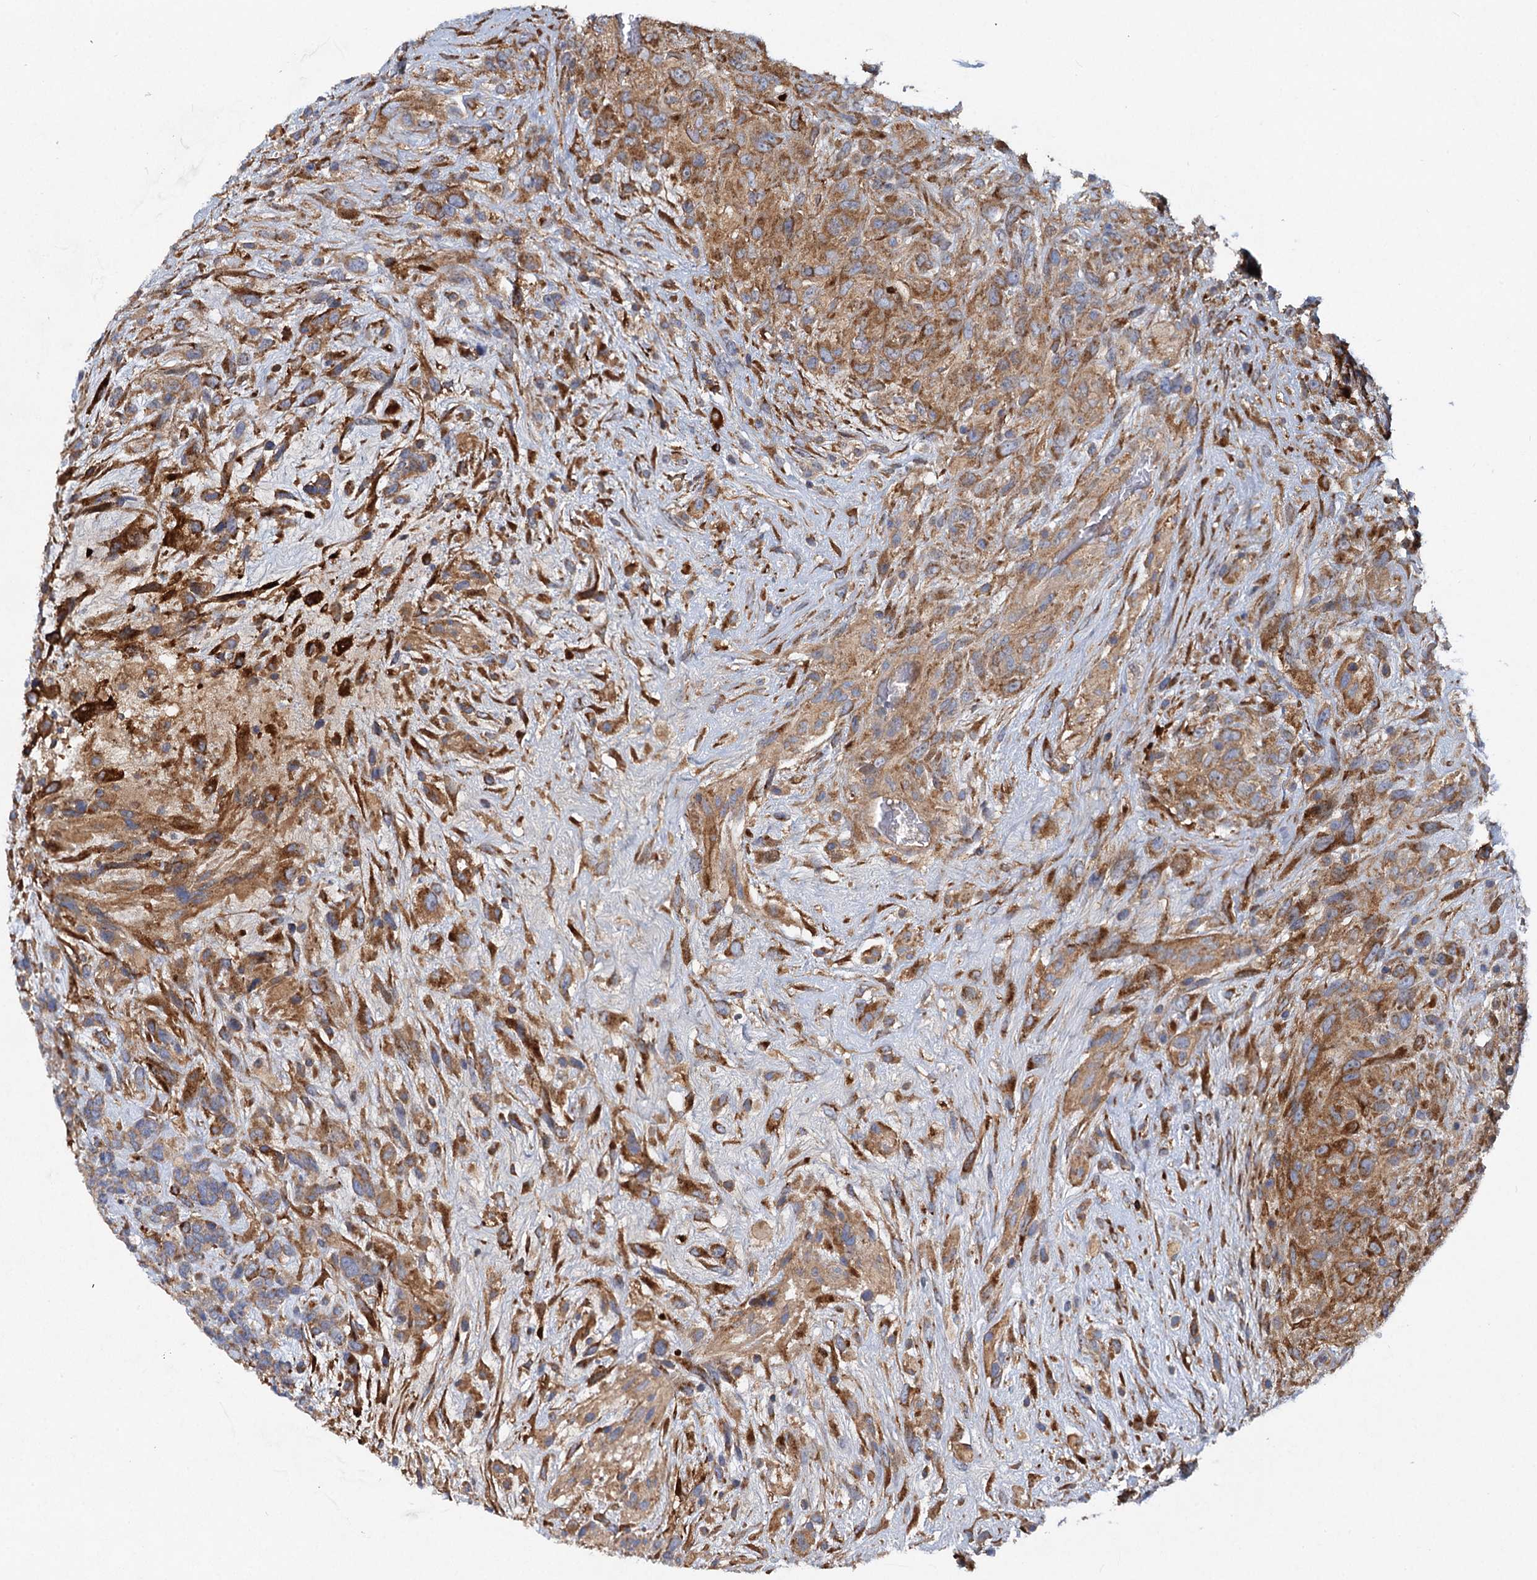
{"staining": {"intensity": "moderate", "quantity": ">75%", "location": "cytoplasmic/membranous"}, "tissue": "glioma", "cell_type": "Tumor cells", "image_type": "cancer", "snomed": [{"axis": "morphology", "description": "Glioma, malignant, High grade"}, {"axis": "topography", "description": "Brain"}], "caption": "High-grade glioma (malignant) was stained to show a protein in brown. There is medium levels of moderate cytoplasmic/membranous positivity in about >75% of tumor cells. The staining was performed using DAB (3,3'-diaminobenzidine), with brown indicating positive protein expression. Nuclei are stained blue with hematoxylin.", "gene": "ALKBH7", "patient": {"sex": "male", "age": 61}}